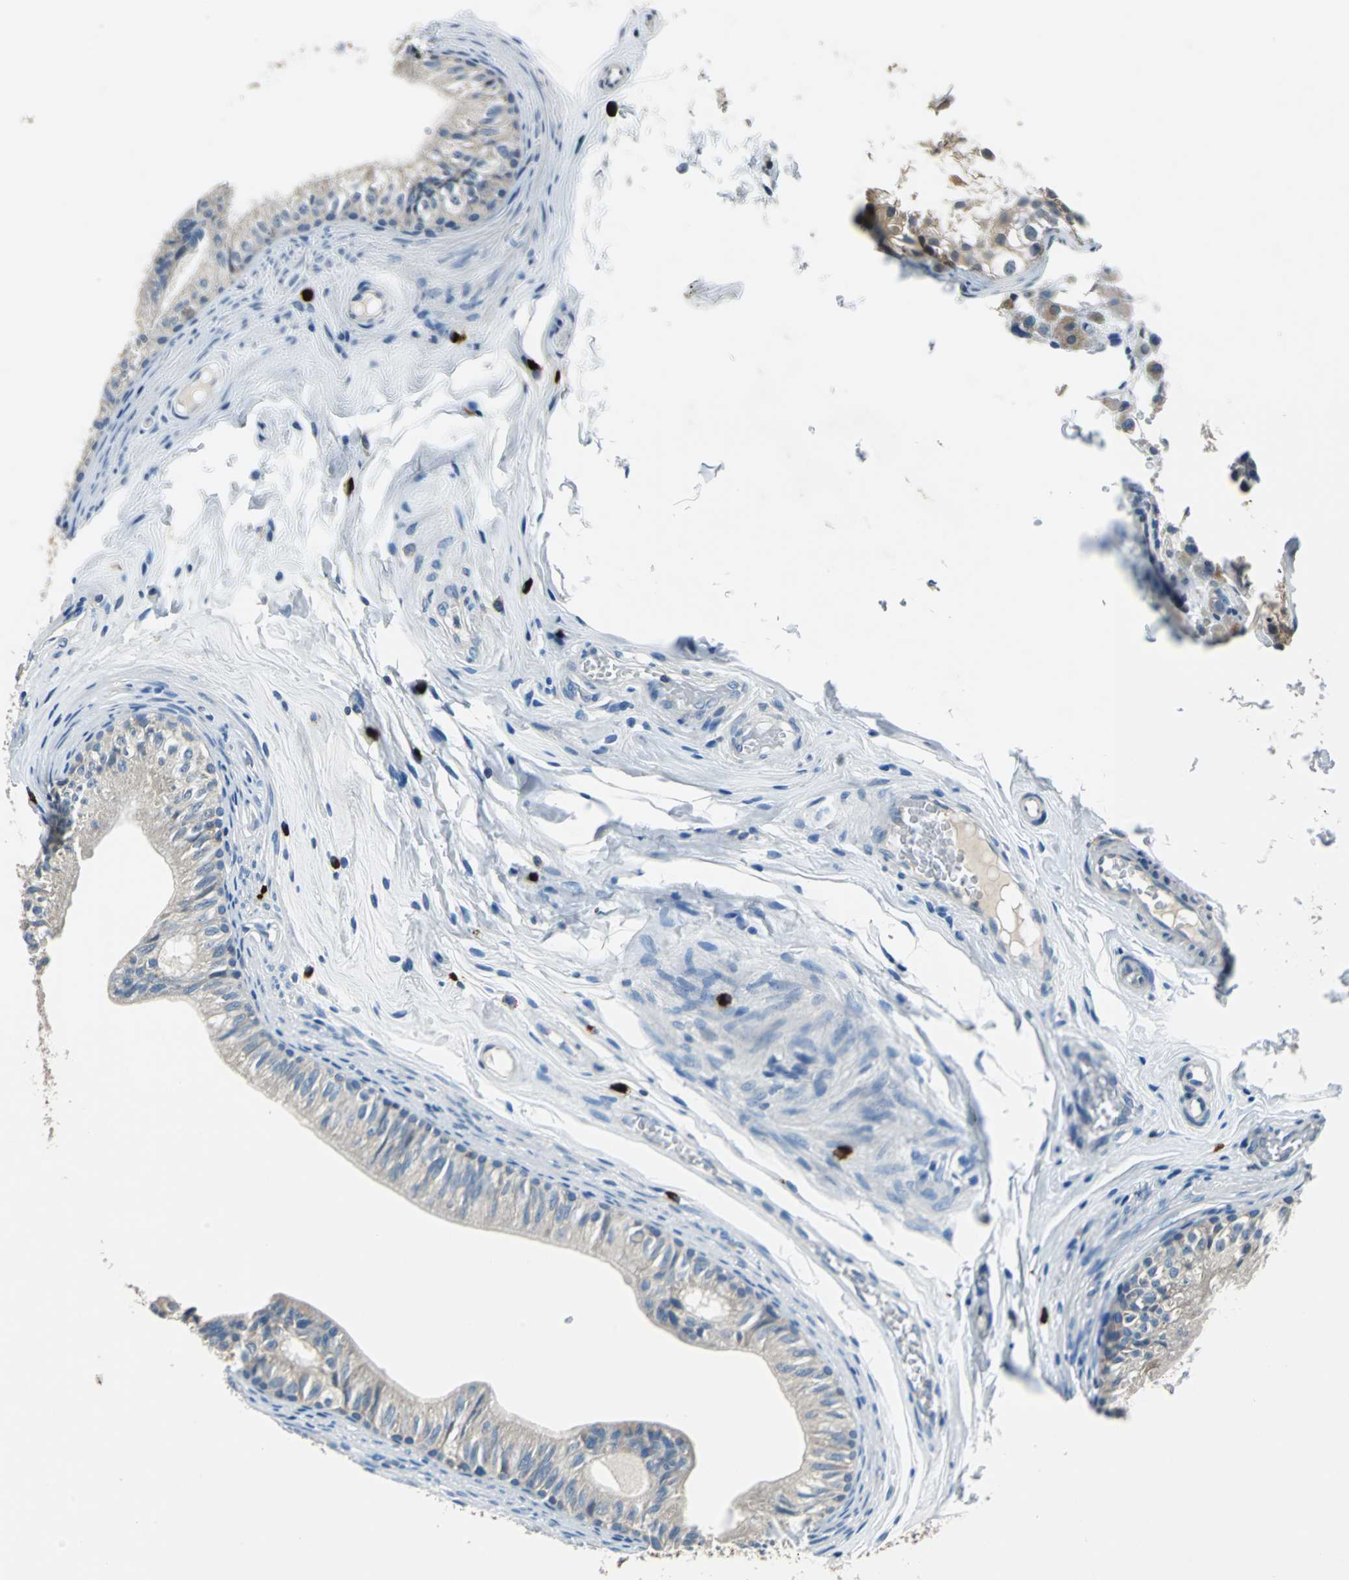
{"staining": {"intensity": "weak", "quantity": "25%-75%", "location": "cytoplasmic/membranous"}, "tissue": "epididymis", "cell_type": "Glandular cells", "image_type": "normal", "snomed": [{"axis": "morphology", "description": "Normal tissue, NOS"}, {"axis": "topography", "description": "Testis"}, {"axis": "topography", "description": "Epididymis"}], "caption": "Weak cytoplasmic/membranous protein expression is identified in about 25%-75% of glandular cells in epididymis. Ihc stains the protein of interest in brown and the nuclei are stained blue.", "gene": "CPA3", "patient": {"sex": "male", "age": 36}}